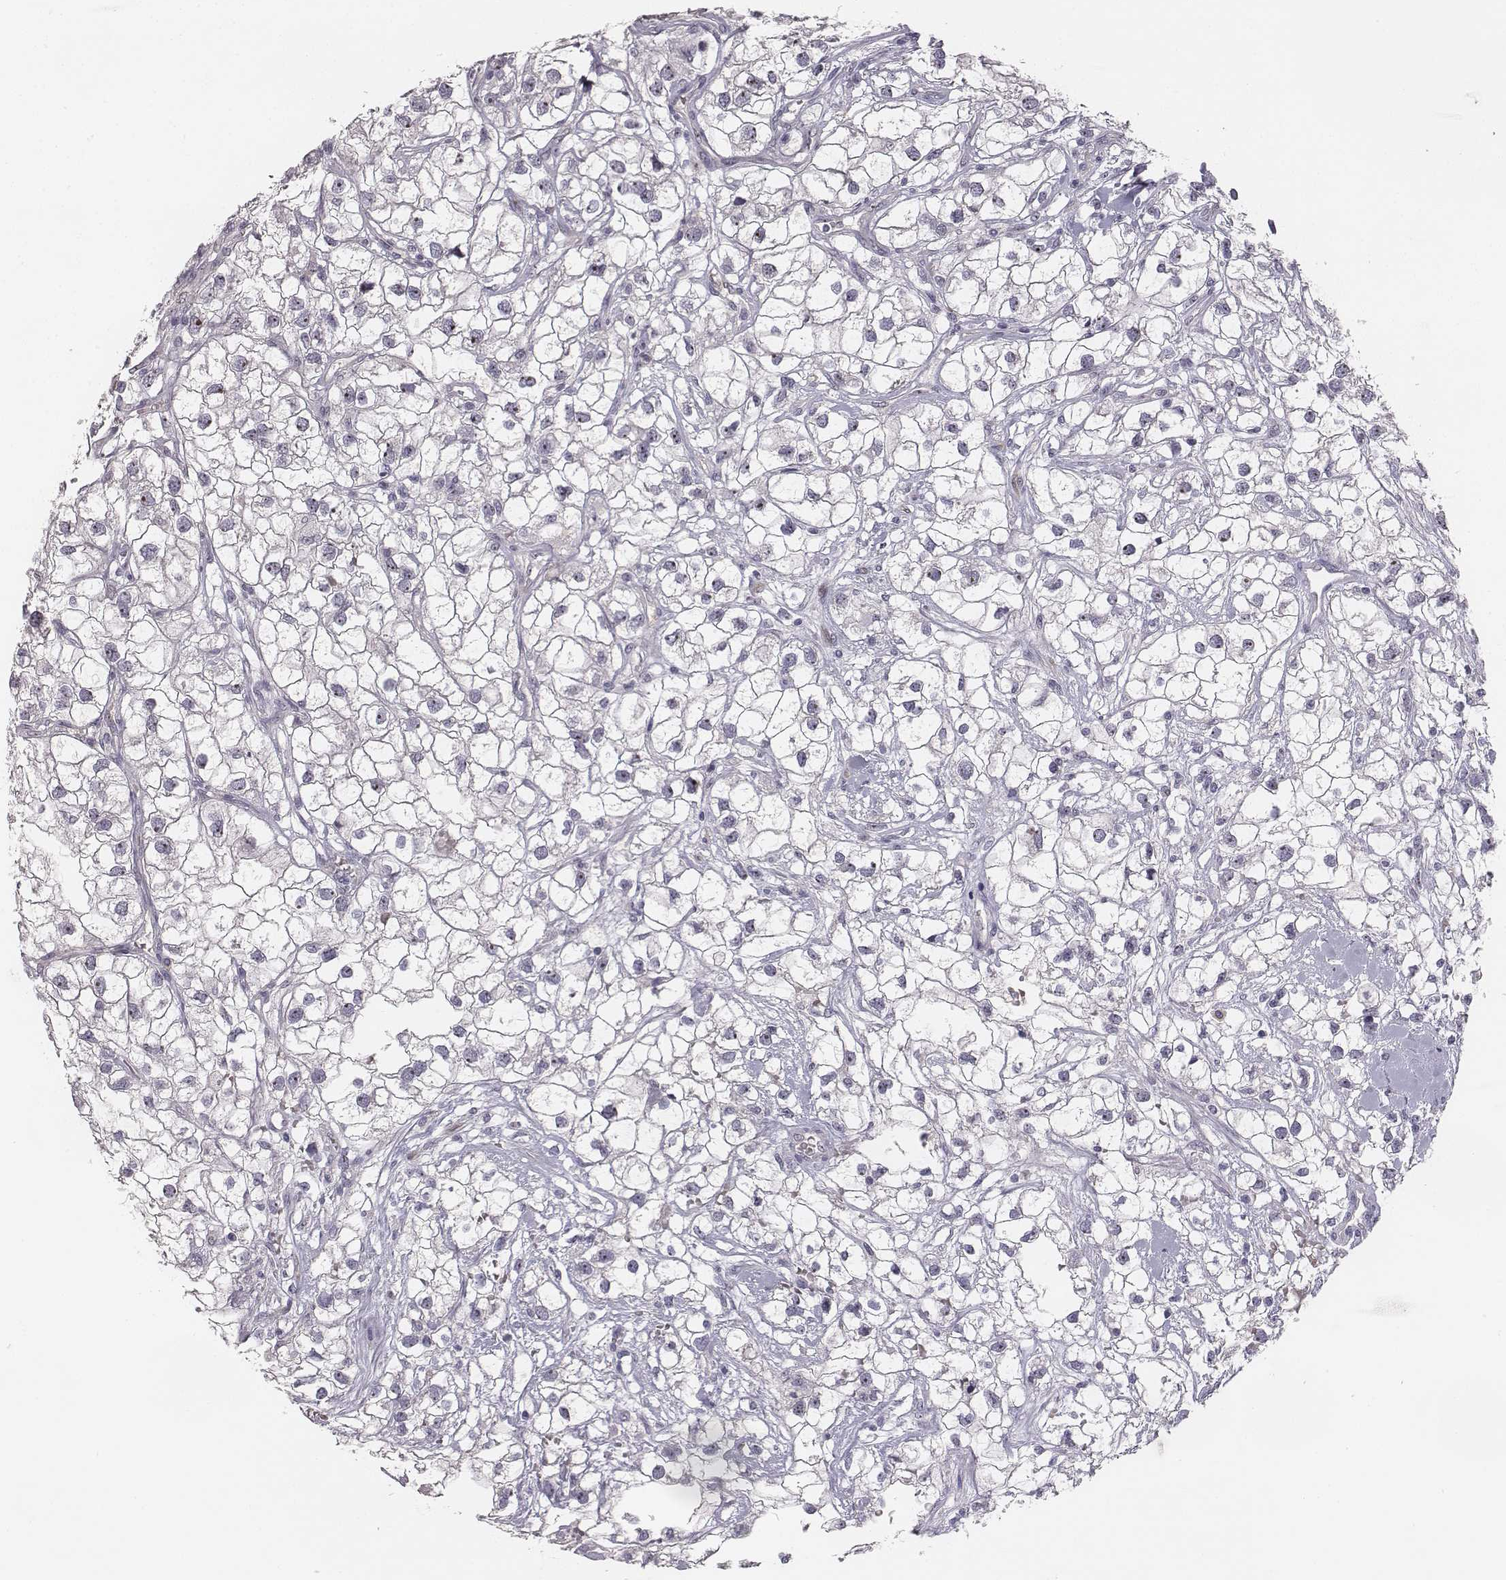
{"staining": {"intensity": "negative", "quantity": "none", "location": "none"}, "tissue": "renal cancer", "cell_type": "Tumor cells", "image_type": "cancer", "snomed": [{"axis": "morphology", "description": "Adenocarcinoma, NOS"}, {"axis": "topography", "description": "Kidney"}], "caption": "Micrograph shows no protein staining in tumor cells of renal adenocarcinoma tissue.", "gene": "NIFK", "patient": {"sex": "male", "age": 59}}